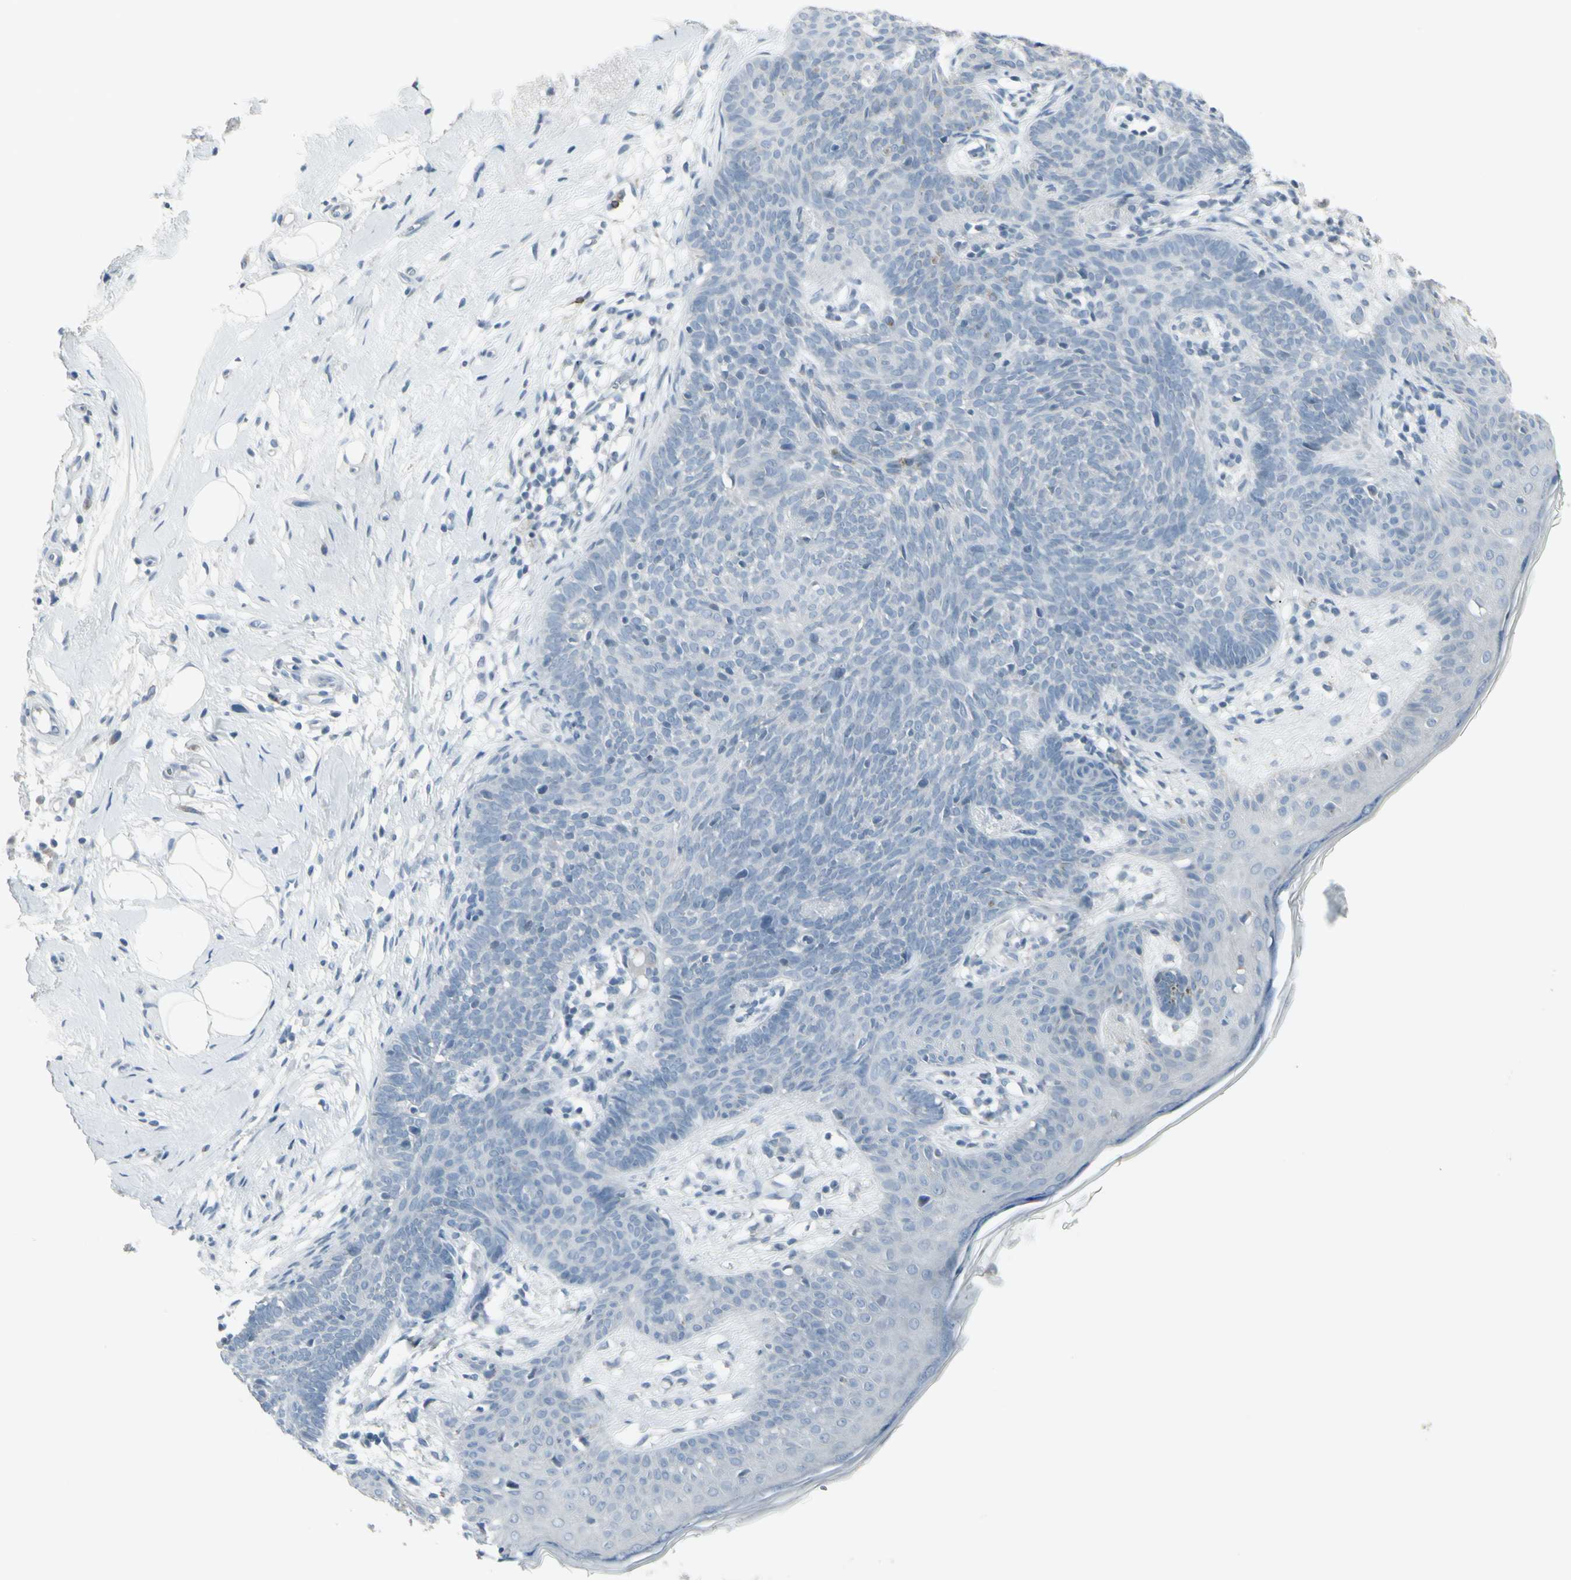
{"staining": {"intensity": "negative", "quantity": "none", "location": "none"}, "tissue": "skin cancer", "cell_type": "Tumor cells", "image_type": "cancer", "snomed": [{"axis": "morphology", "description": "Developmental malformation"}, {"axis": "morphology", "description": "Basal cell carcinoma"}, {"axis": "topography", "description": "Skin"}], "caption": "Immunohistochemistry (IHC) image of neoplastic tissue: human basal cell carcinoma (skin) stained with DAB (3,3'-diaminobenzidine) reveals no significant protein positivity in tumor cells.", "gene": "CD79B", "patient": {"sex": "female", "age": 62}}